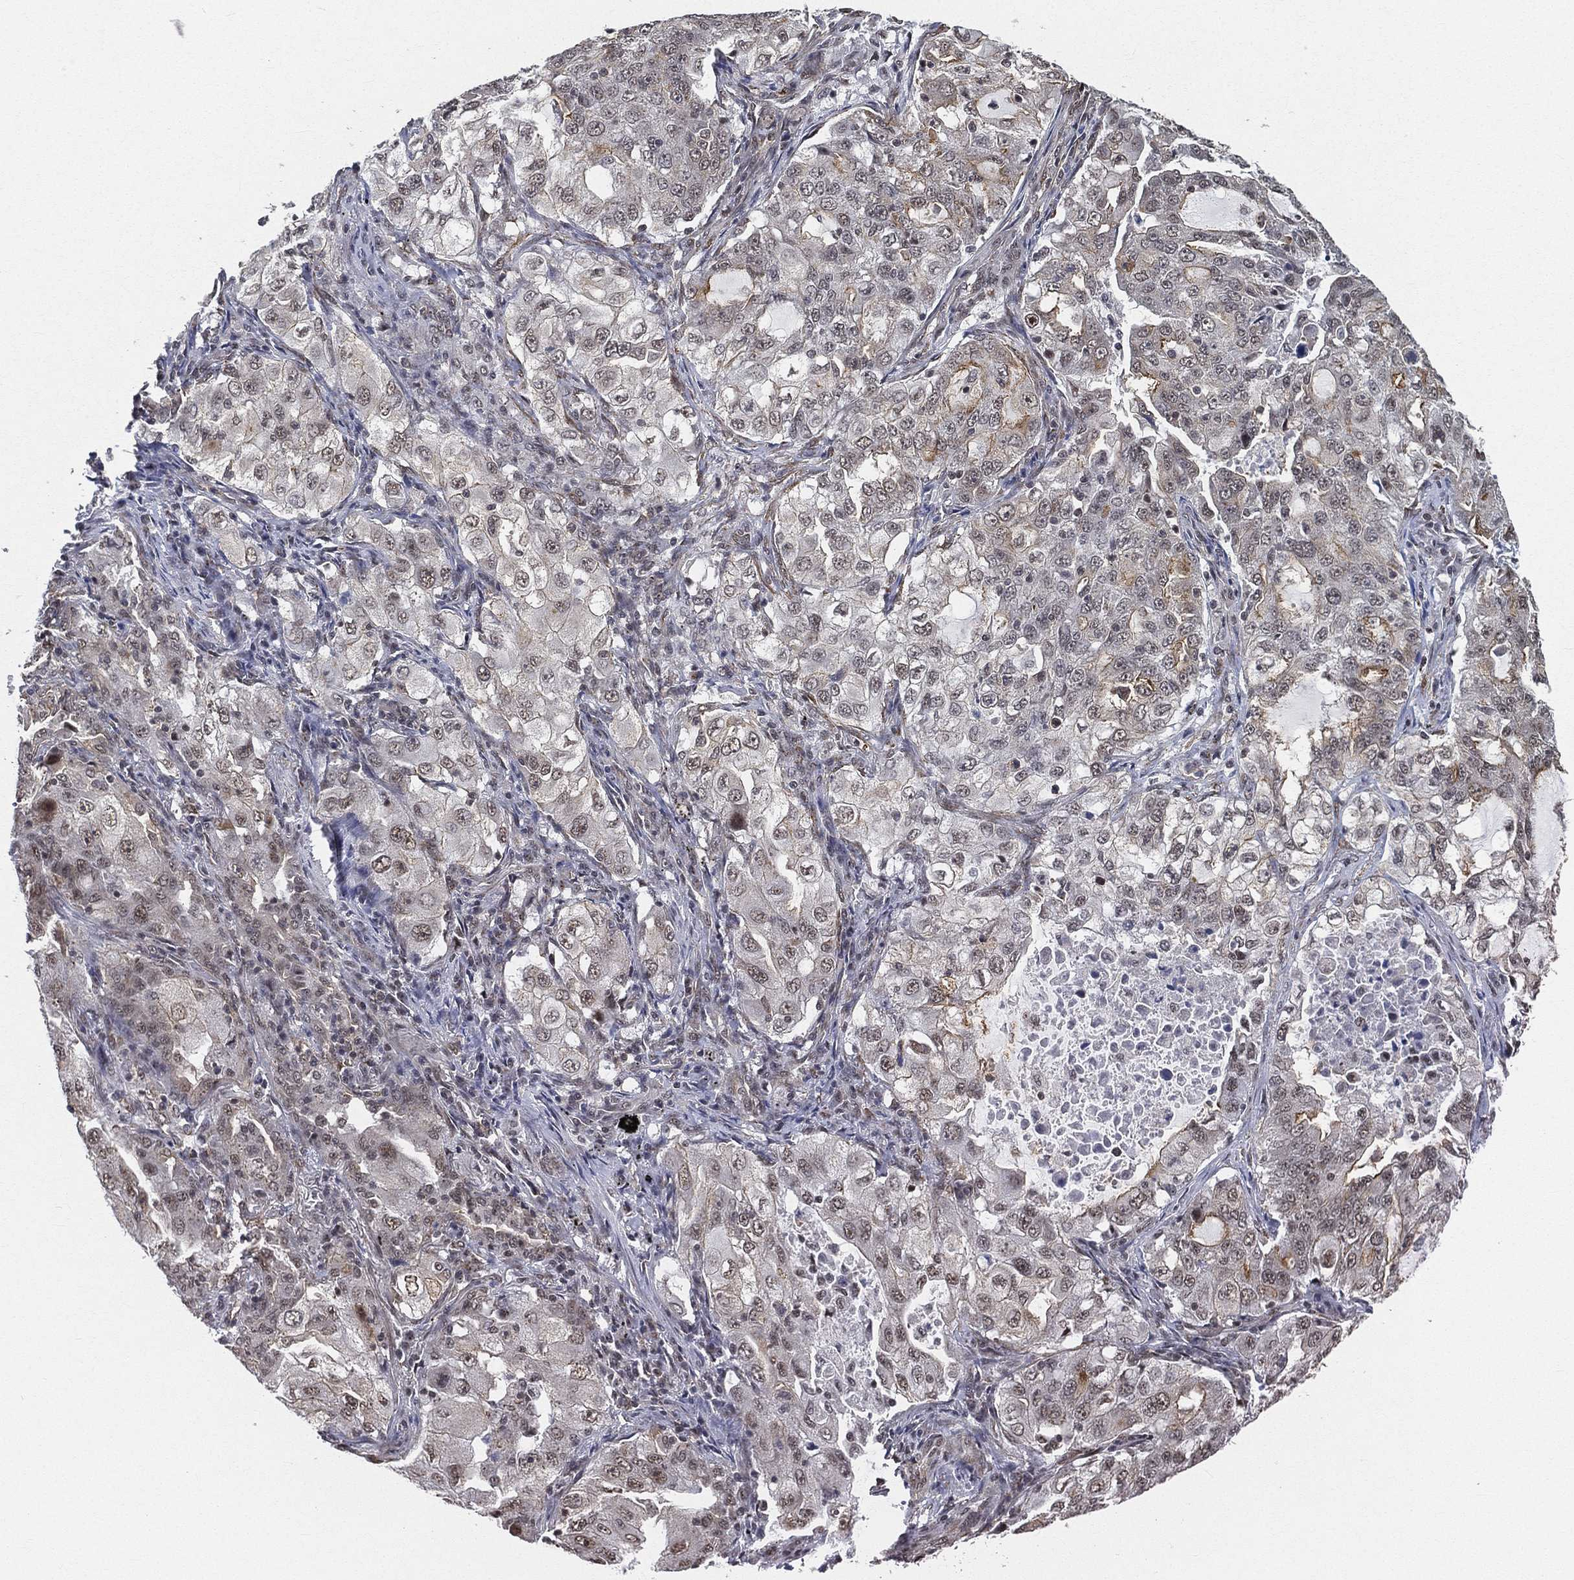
{"staining": {"intensity": "moderate", "quantity": "<25%", "location": "nuclear"}, "tissue": "lung cancer", "cell_type": "Tumor cells", "image_type": "cancer", "snomed": [{"axis": "morphology", "description": "Adenocarcinoma, NOS"}, {"axis": "topography", "description": "Lung"}], "caption": "This is a micrograph of immunohistochemistry staining of lung cancer (adenocarcinoma), which shows moderate staining in the nuclear of tumor cells.", "gene": "RSRC2", "patient": {"sex": "female", "age": 61}}